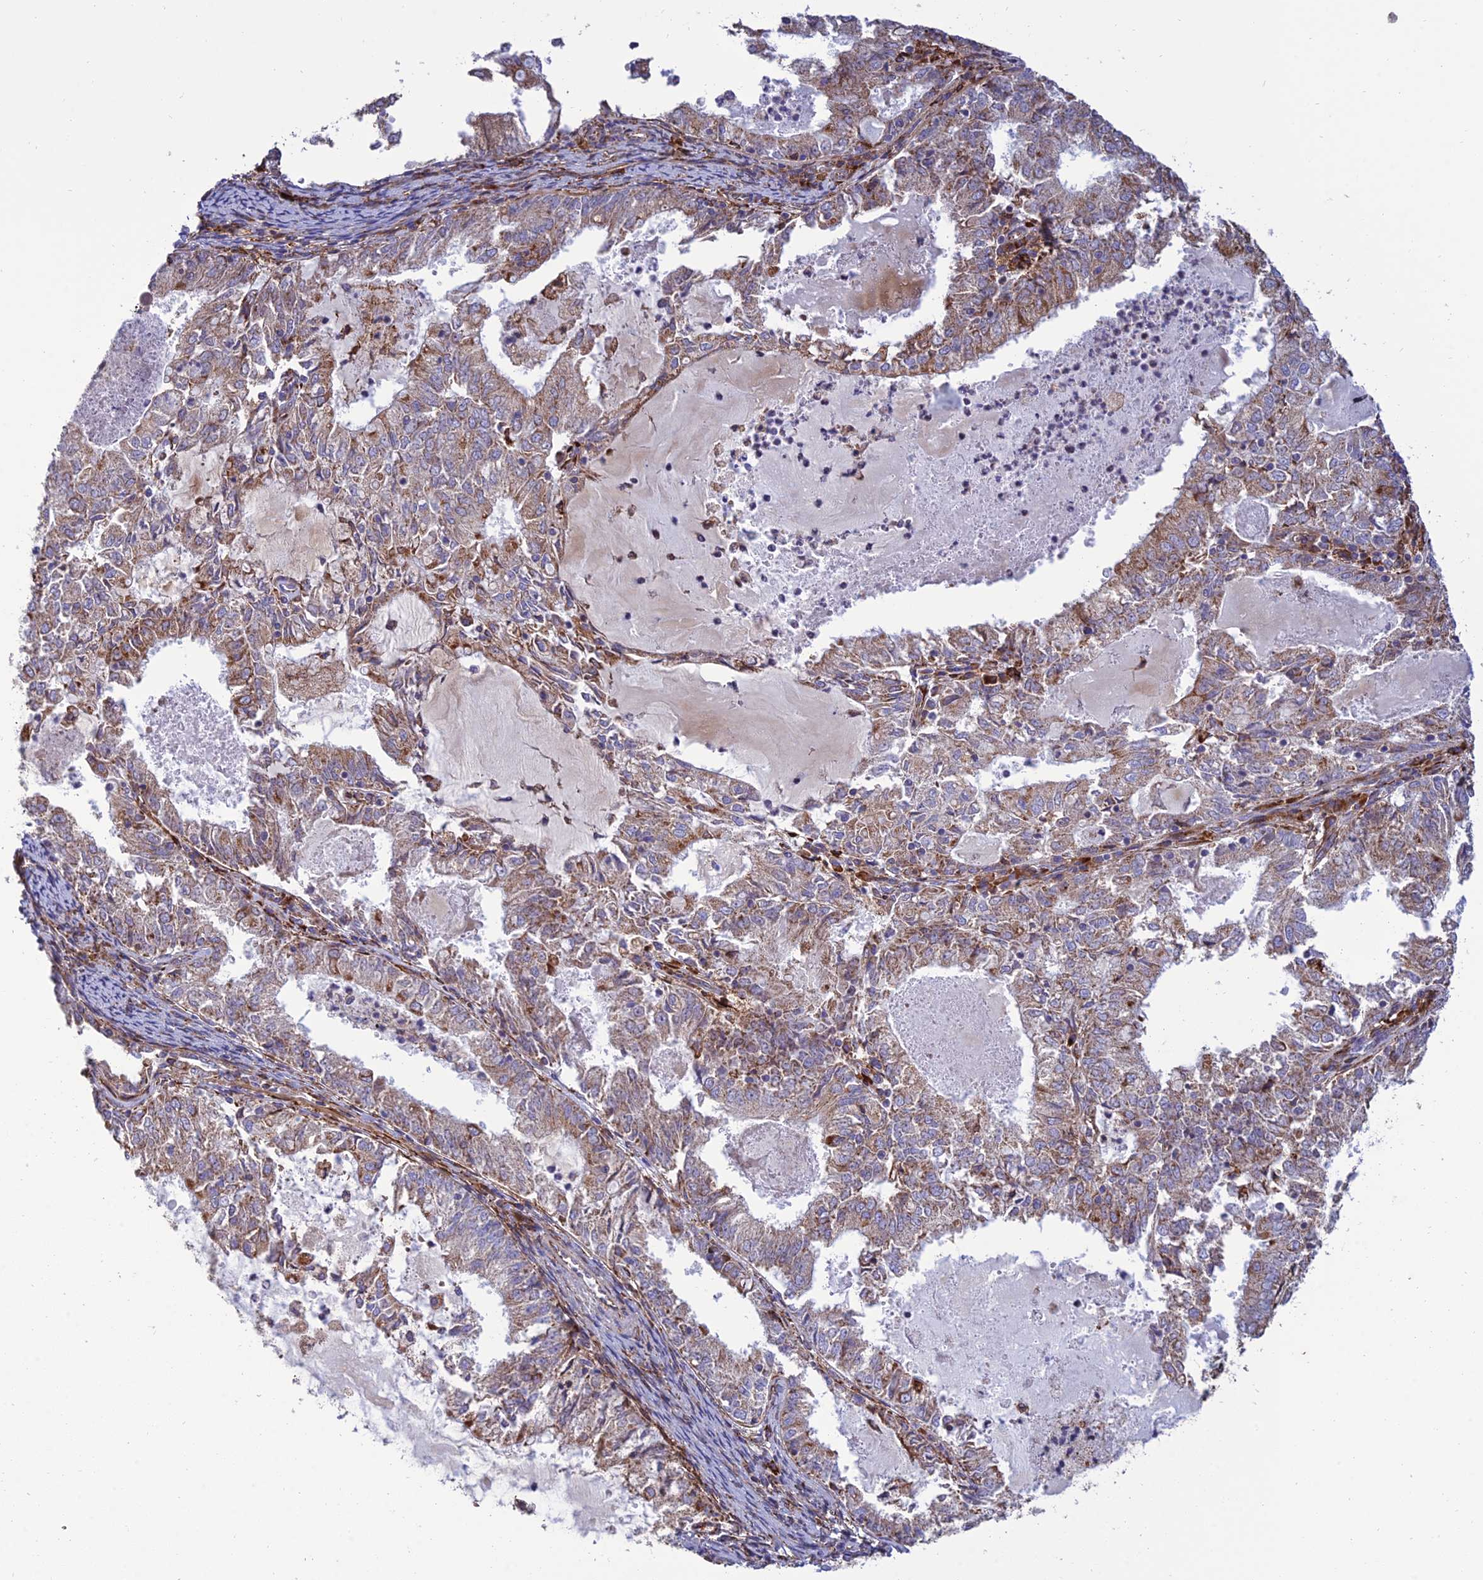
{"staining": {"intensity": "moderate", "quantity": "25%-75%", "location": "cytoplasmic/membranous"}, "tissue": "endometrial cancer", "cell_type": "Tumor cells", "image_type": "cancer", "snomed": [{"axis": "morphology", "description": "Adenocarcinoma, NOS"}, {"axis": "topography", "description": "Endometrium"}], "caption": "Immunohistochemistry of human endometrial cancer (adenocarcinoma) demonstrates medium levels of moderate cytoplasmic/membranous positivity in approximately 25%-75% of tumor cells.", "gene": "RCN3", "patient": {"sex": "female", "age": 57}}